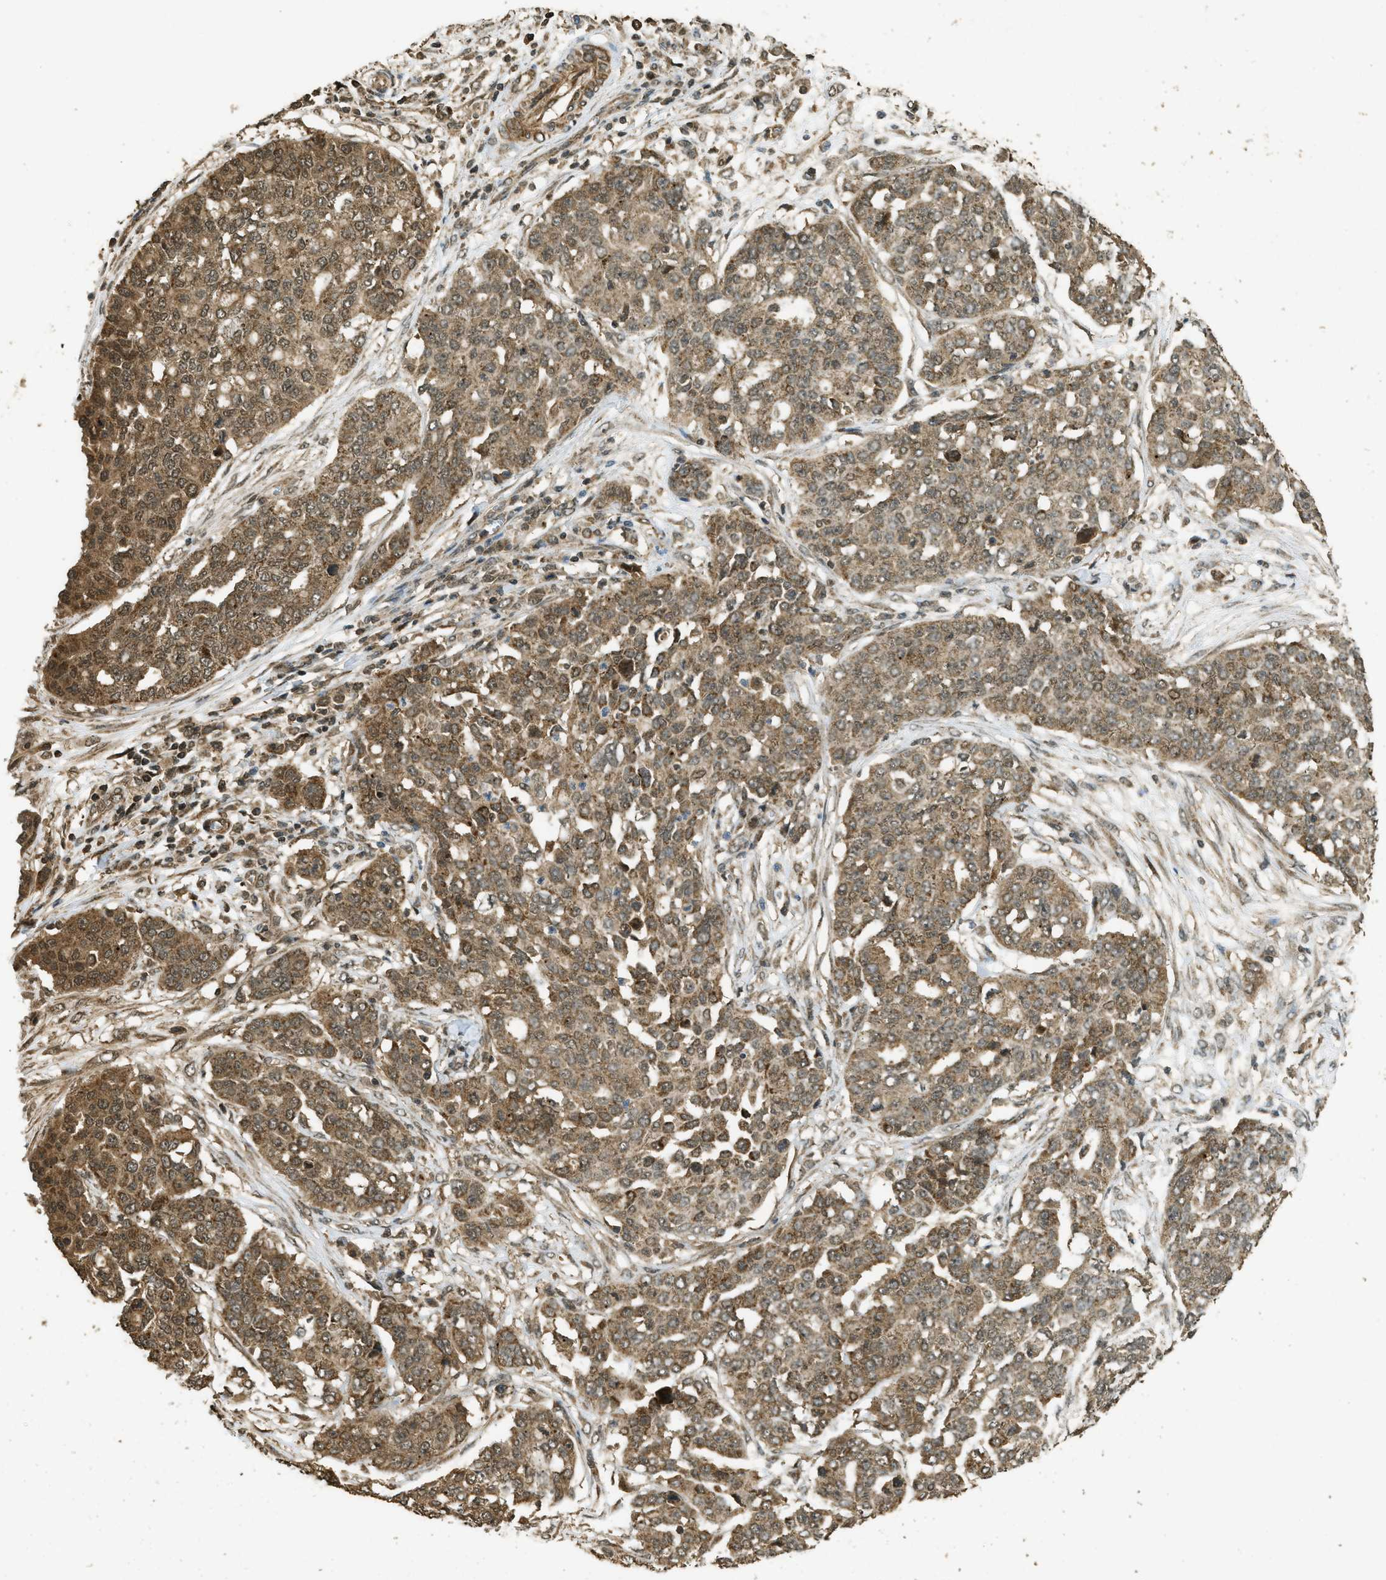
{"staining": {"intensity": "moderate", "quantity": ">75%", "location": "cytoplasmic/membranous"}, "tissue": "ovarian cancer", "cell_type": "Tumor cells", "image_type": "cancer", "snomed": [{"axis": "morphology", "description": "Cystadenocarcinoma, serous, NOS"}, {"axis": "topography", "description": "Soft tissue"}, {"axis": "topography", "description": "Ovary"}], "caption": "Immunohistochemical staining of human ovarian cancer exhibits medium levels of moderate cytoplasmic/membranous protein staining in approximately >75% of tumor cells.", "gene": "CTPS1", "patient": {"sex": "female", "age": 57}}